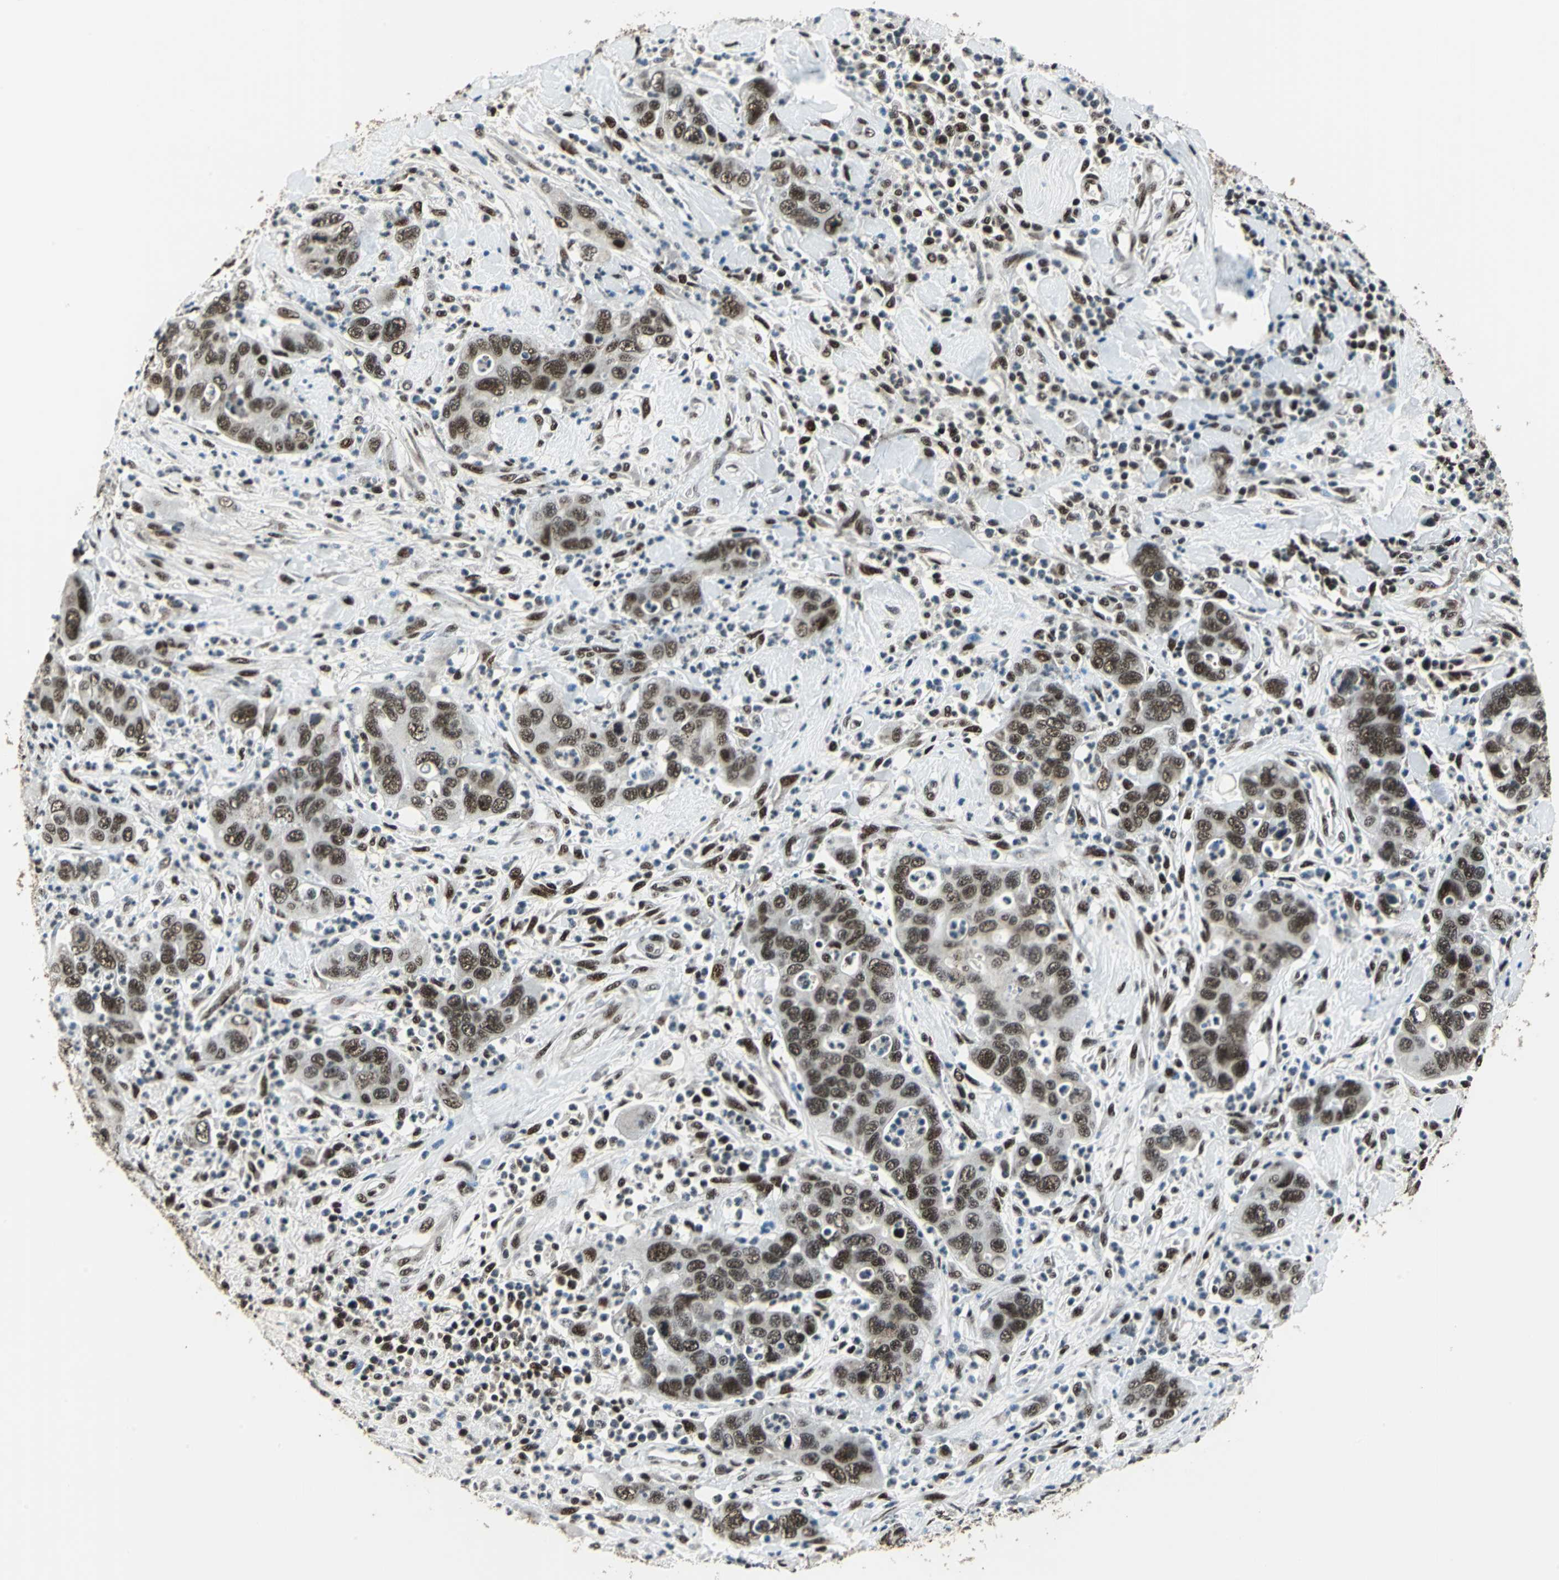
{"staining": {"intensity": "moderate", "quantity": ">75%", "location": "nuclear"}, "tissue": "pancreatic cancer", "cell_type": "Tumor cells", "image_type": "cancer", "snomed": [{"axis": "morphology", "description": "Adenocarcinoma, NOS"}, {"axis": "topography", "description": "Pancreas"}], "caption": "Human adenocarcinoma (pancreatic) stained with a brown dye reveals moderate nuclear positive expression in approximately >75% of tumor cells.", "gene": "BCLAF1", "patient": {"sex": "female", "age": 71}}